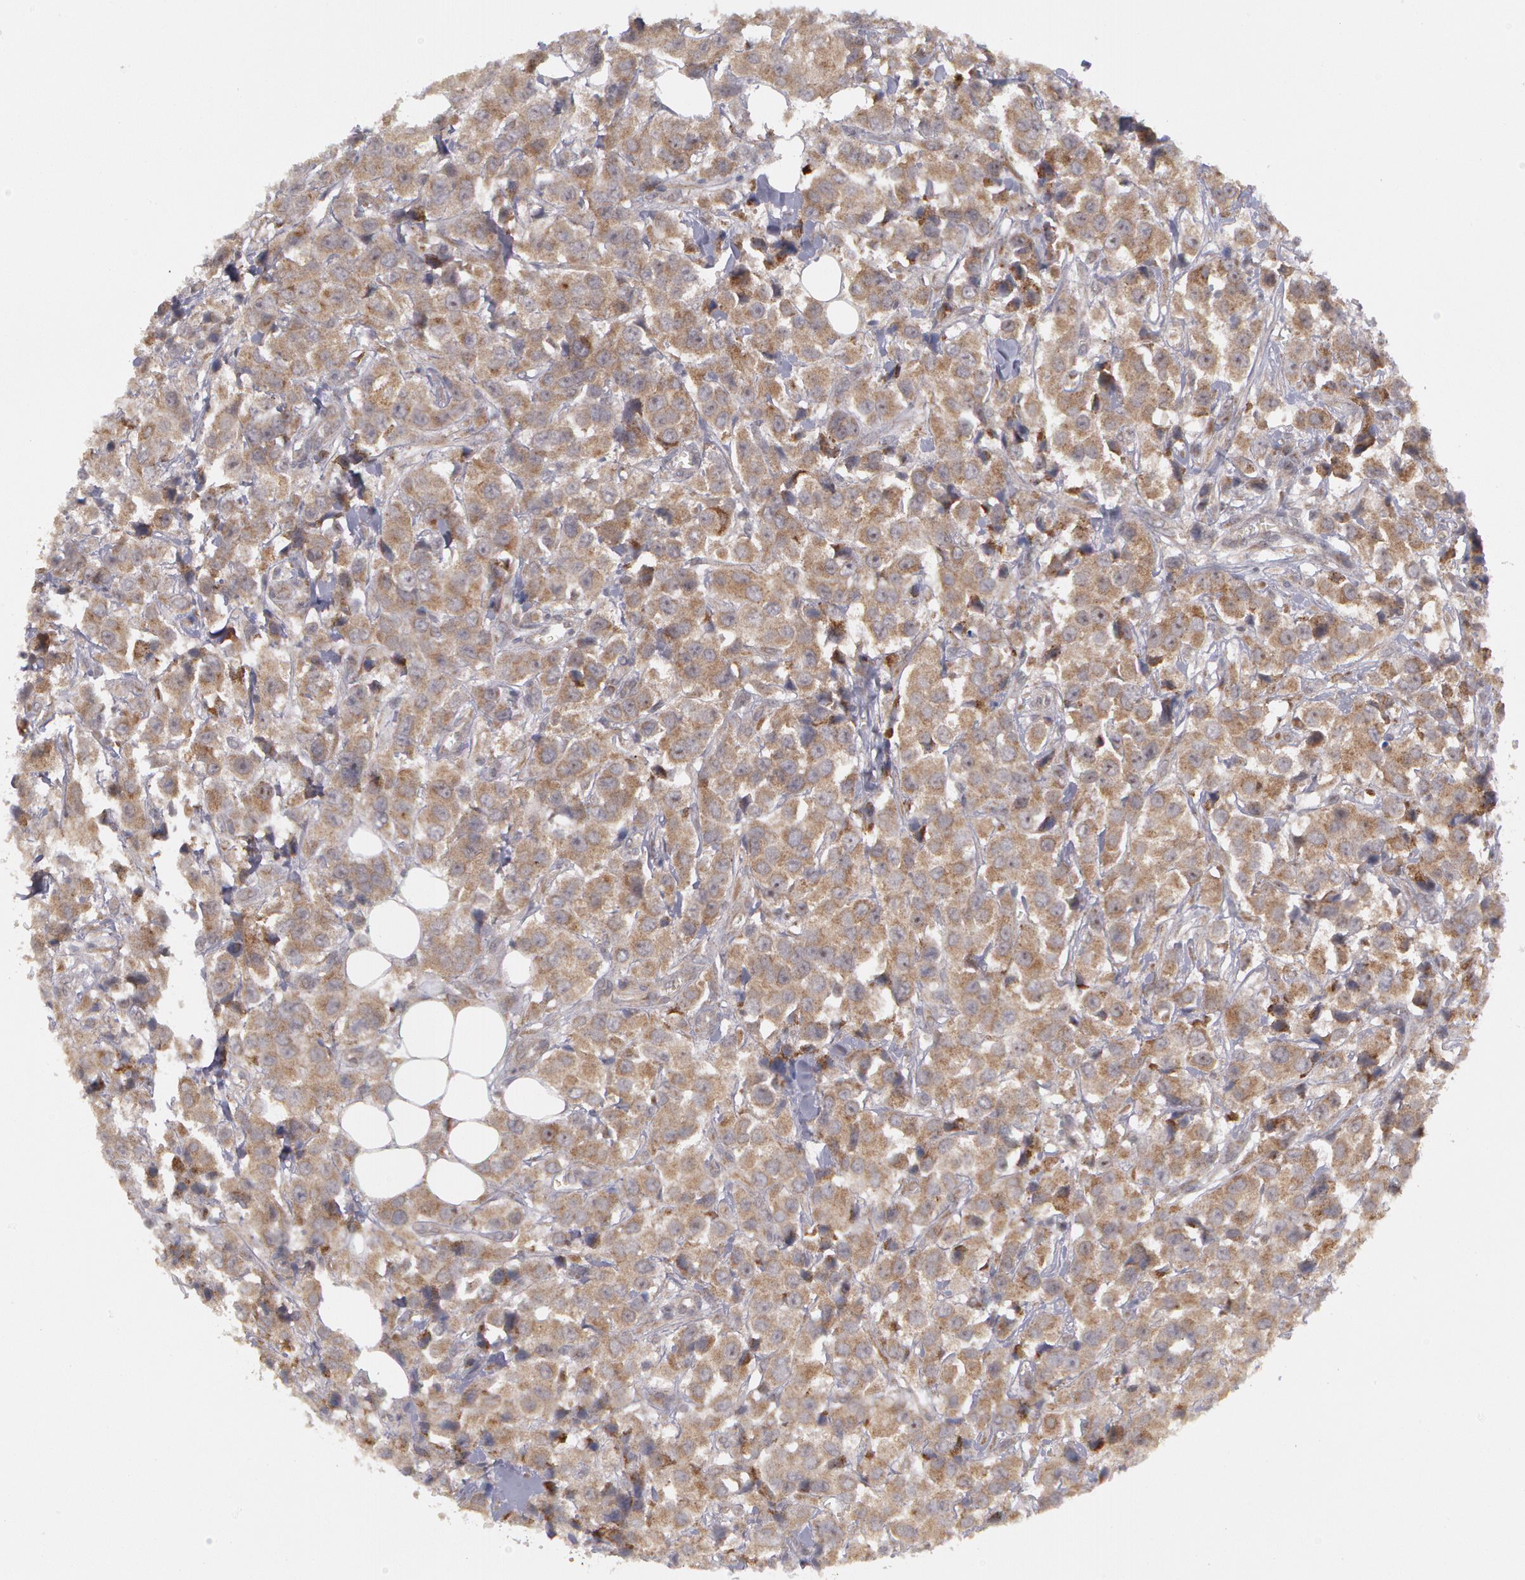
{"staining": {"intensity": "moderate", "quantity": ">75%", "location": "cytoplasmic/membranous"}, "tissue": "breast cancer", "cell_type": "Tumor cells", "image_type": "cancer", "snomed": [{"axis": "morphology", "description": "Duct carcinoma"}, {"axis": "topography", "description": "Breast"}], "caption": "Protein staining displays moderate cytoplasmic/membranous positivity in about >75% of tumor cells in invasive ductal carcinoma (breast).", "gene": "STX5", "patient": {"sex": "female", "age": 58}}